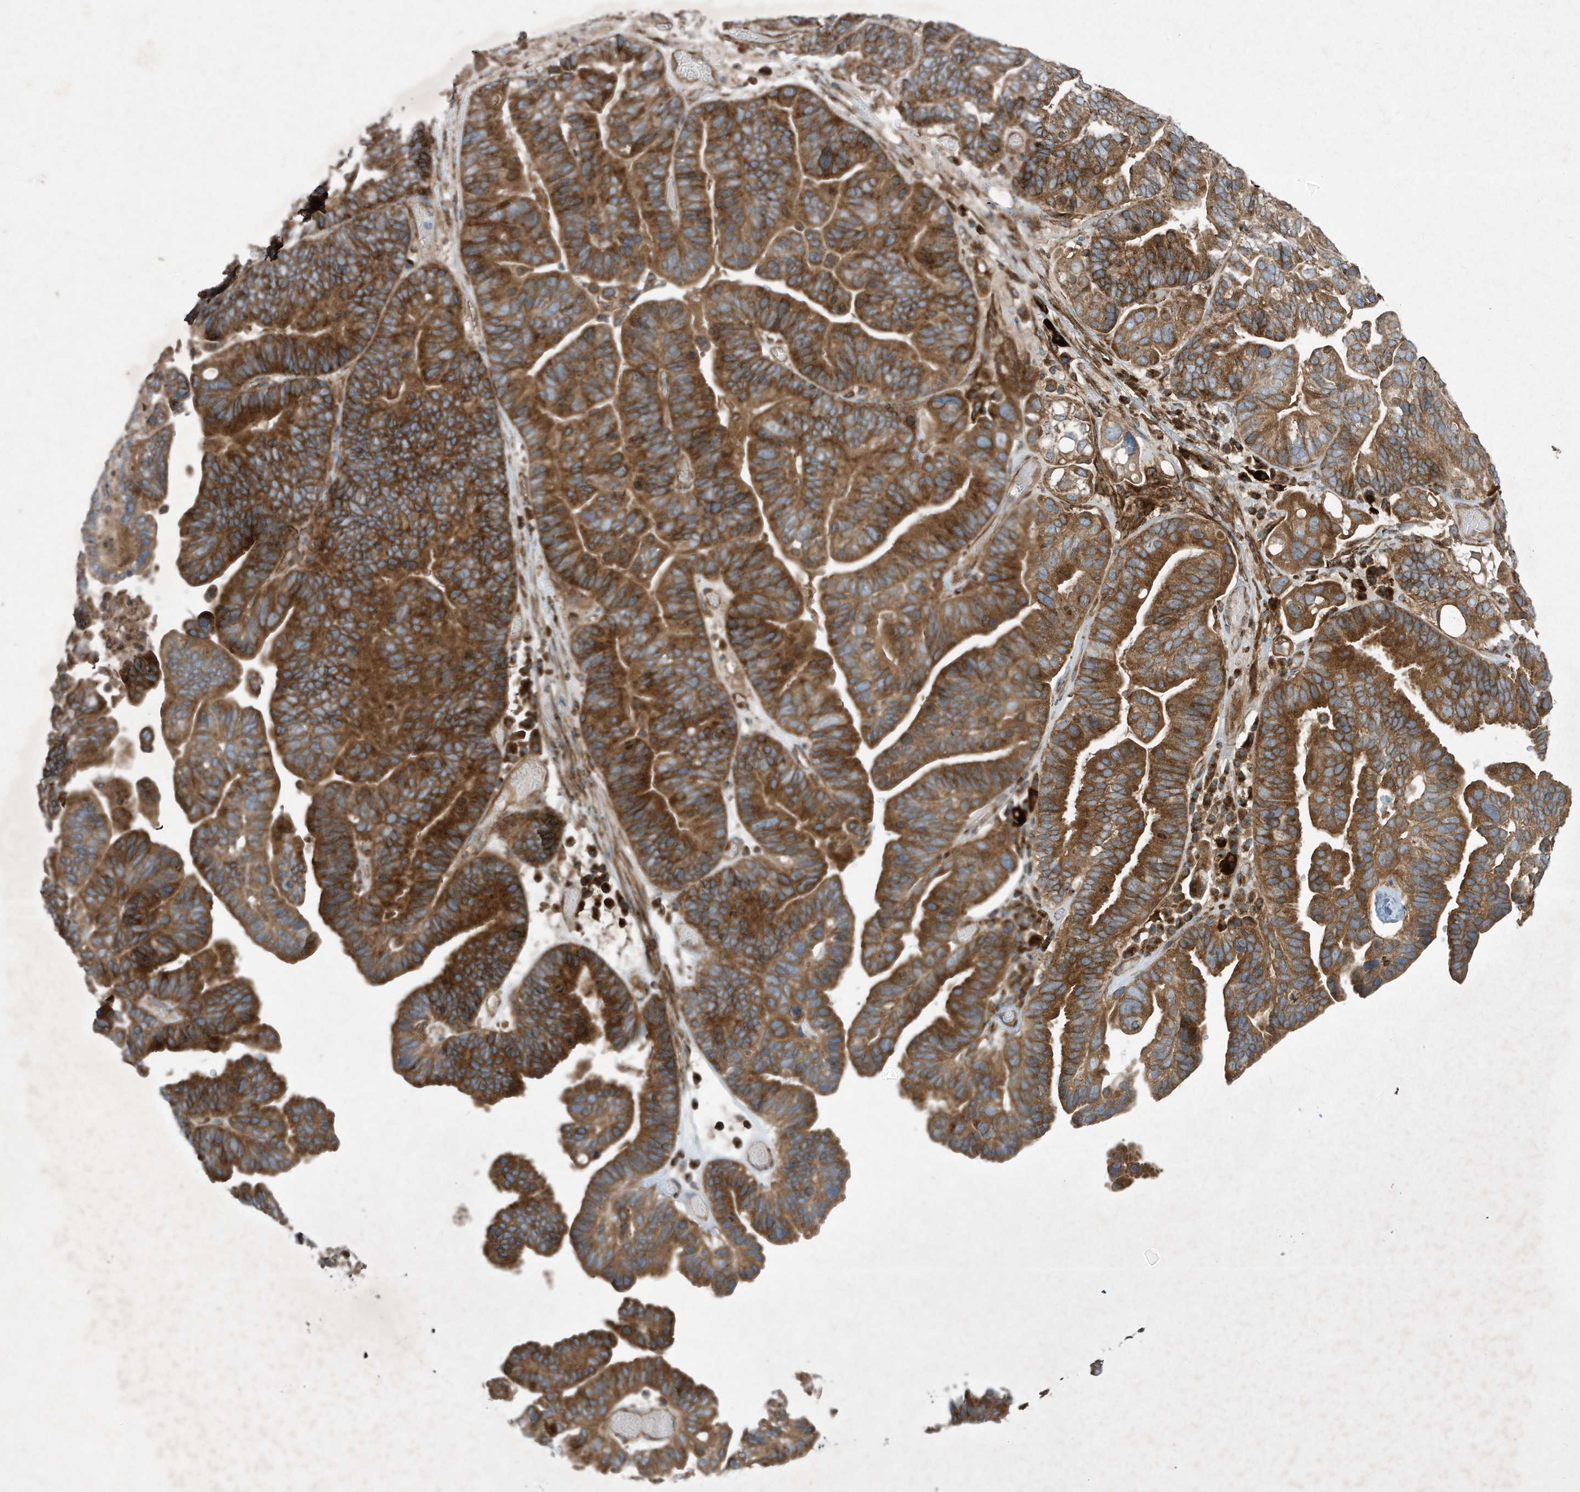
{"staining": {"intensity": "moderate", "quantity": ">75%", "location": "cytoplasmic/membranous"}, "tissue": "ovarian cancer", "cell_type": "Tumor cells", "image_type": "cancer", "snomed": [{"axis": "morphology", "description": "Cystadenocarcinoma, serous, NOS"}, {"axis": "topography", "description": "Ovary"}], "caption": "Human ovarian cancer stained with a brown dye reveals moderate cytoplasmic/membranous positive staining in approximately >75% of tumor cells.", "gene": "SYNJ2", "patient": {"sex": "female", "age": 56}}